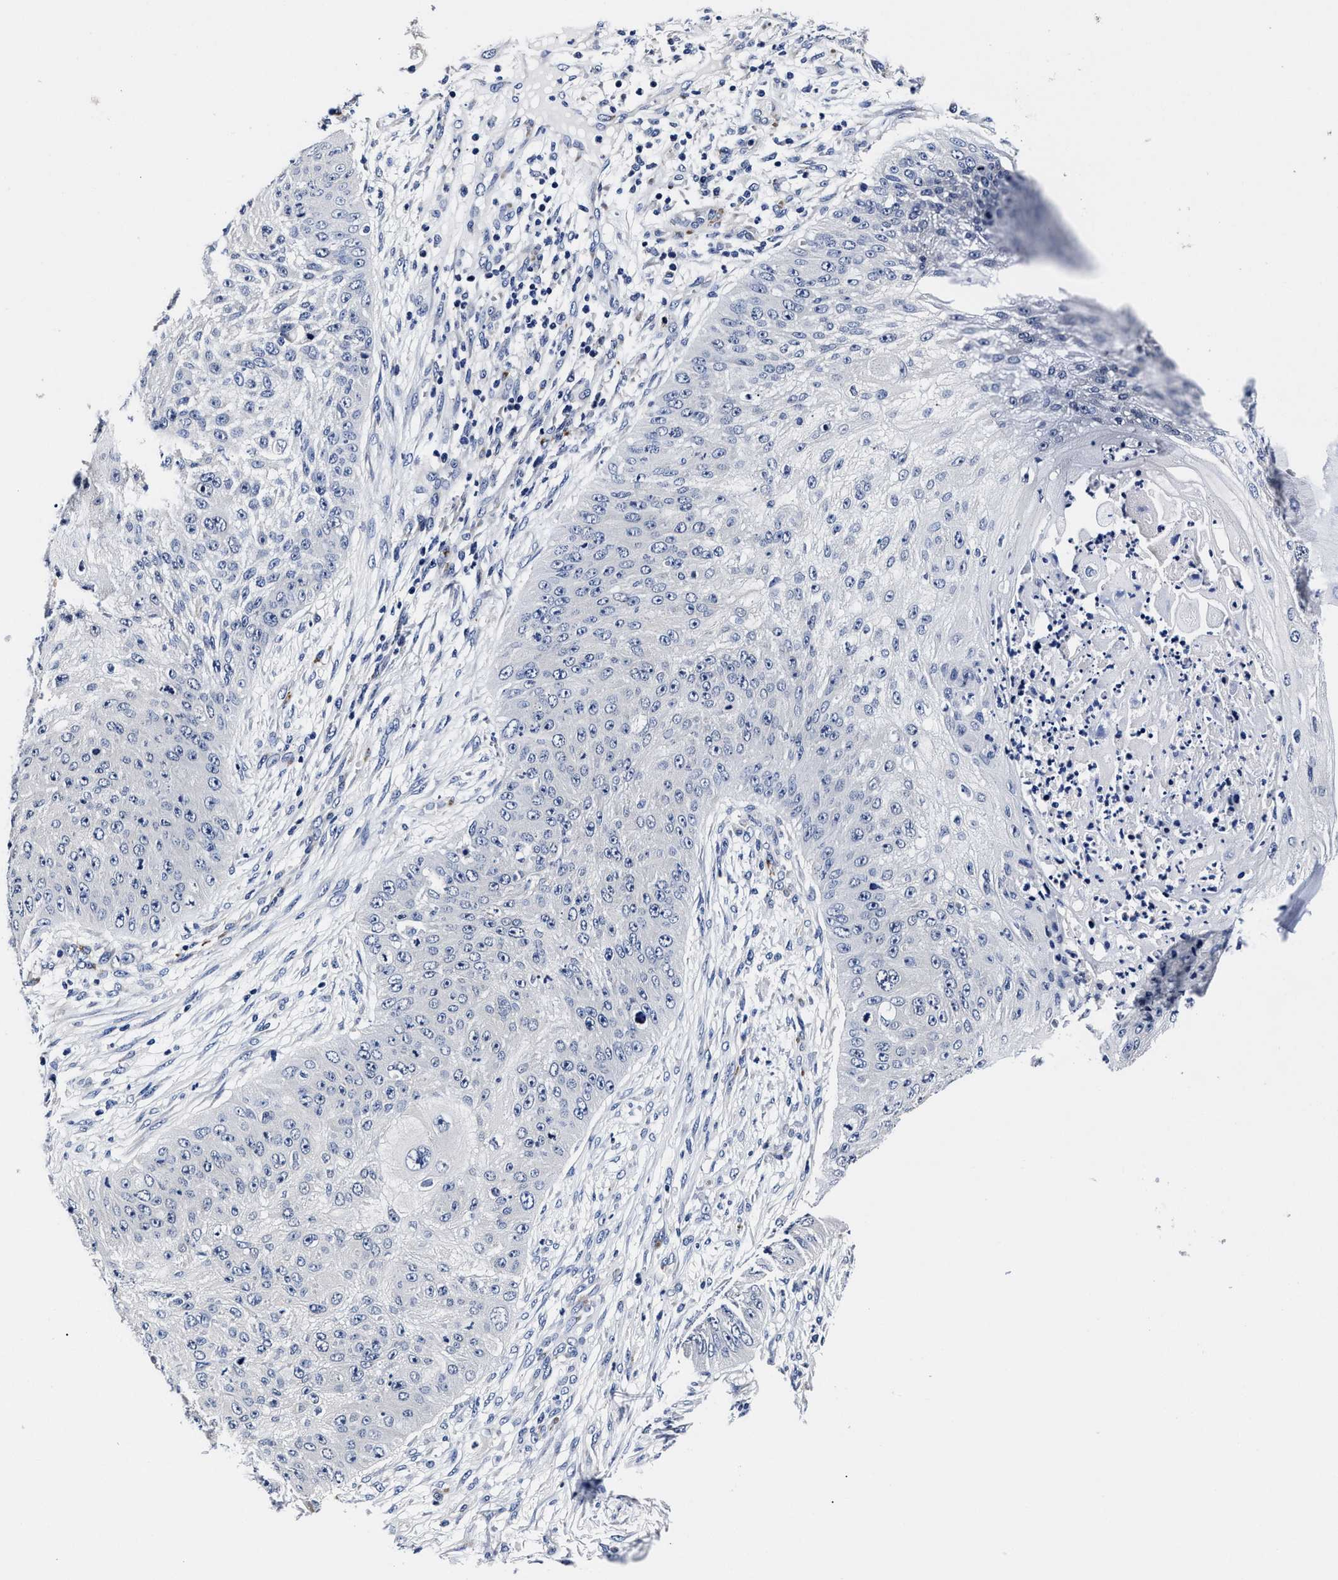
{"staining": {"intensity": "negative", "quantity": "none", "location": "none"}, "tissue": "skin cancer", "cell_type": "Tumor cells", "image_type": "cancer", "snomed": [{"axis": "morphology", "description": "Squamous cell carcinoma, NOS"}, {"axis": "topography", "description": "Skin"}], "caption": "Tumor cells are negative for protein expression in human skin cancer (squamous cell carcinoma). (Immunohistochemistry, brightfield microscopy, high magnification).", "gene": "OLFML2A", "patient": {"sex": "female", "age": 80}}